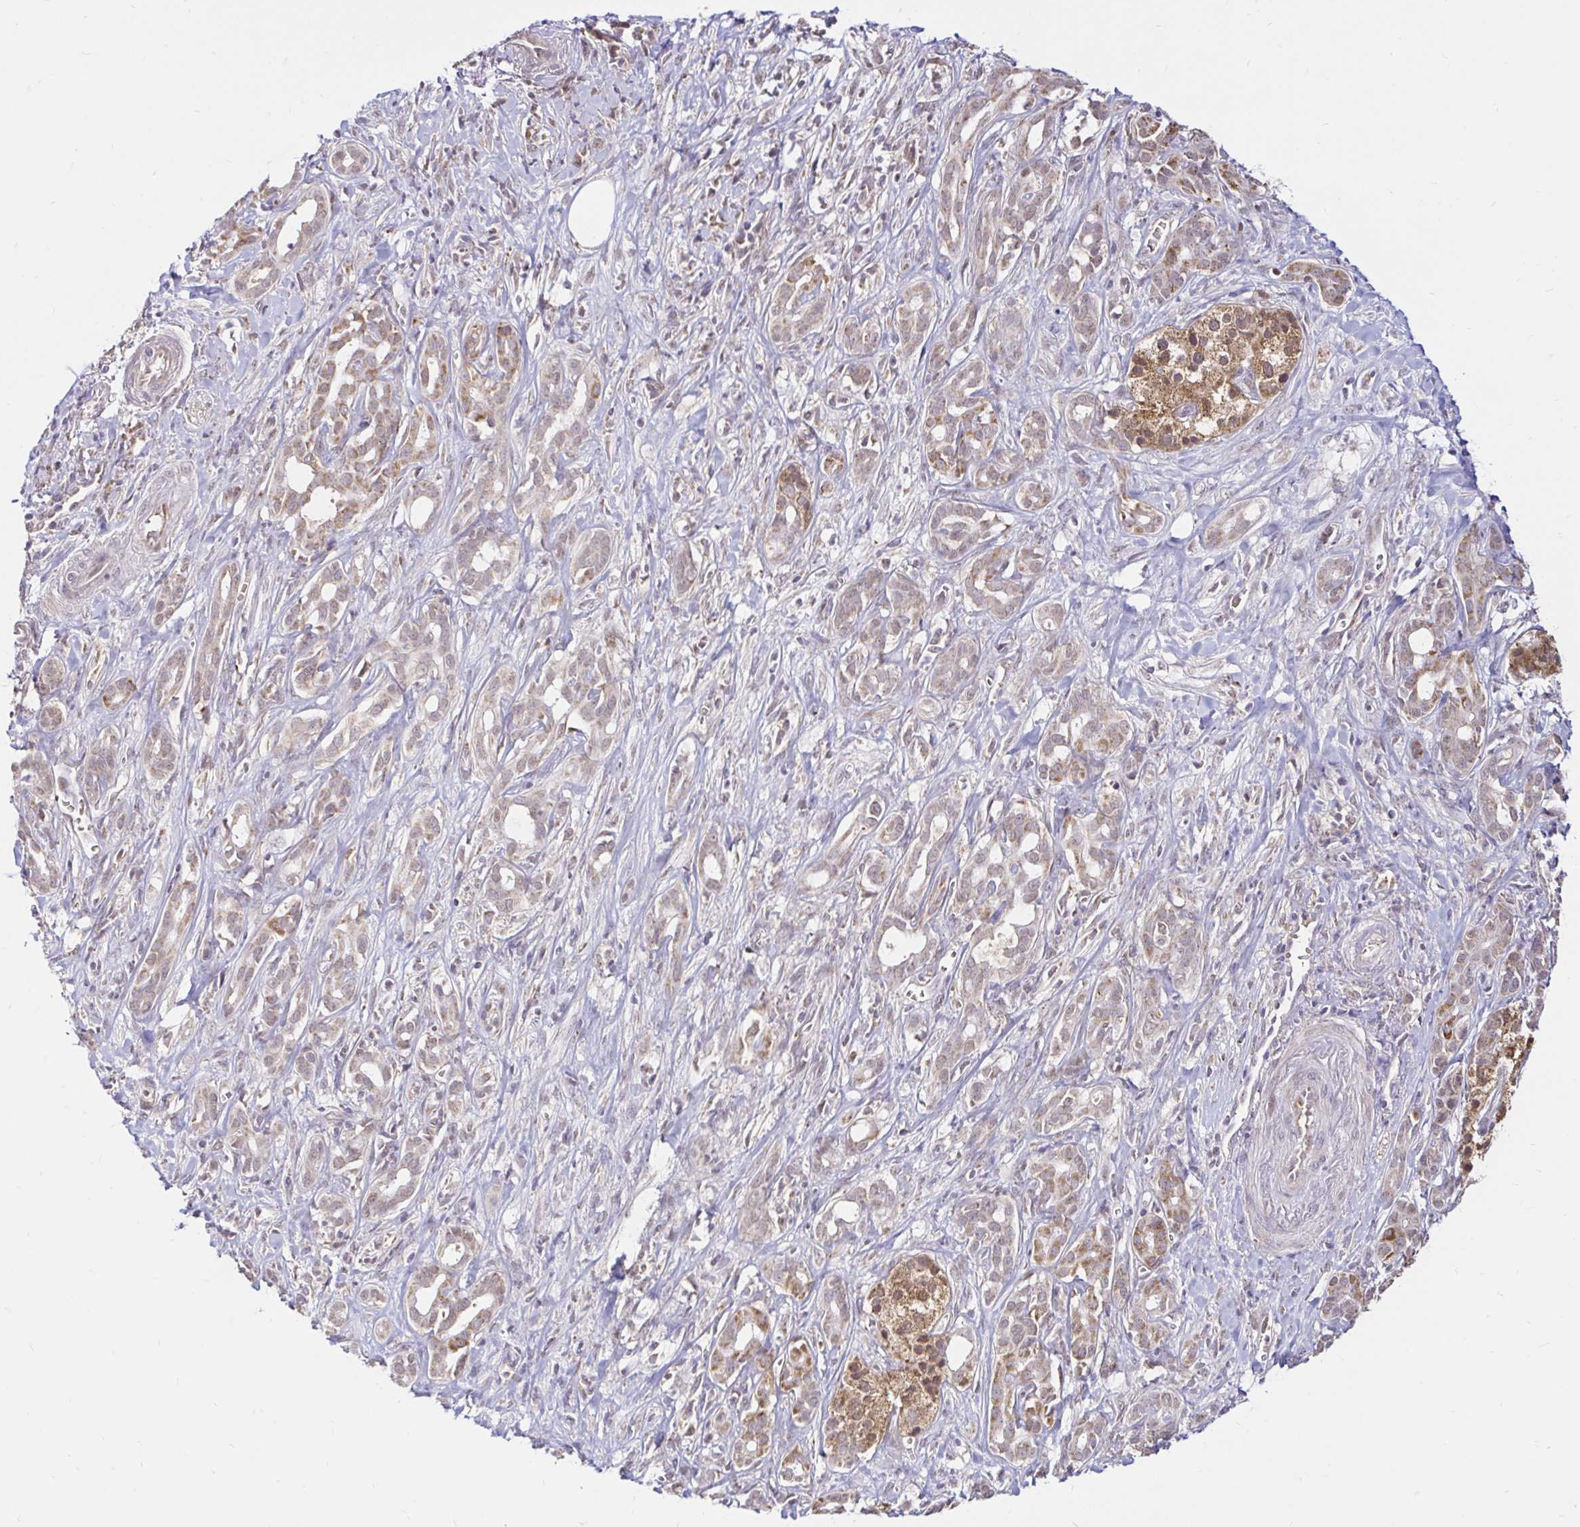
{"staining": {"intensity": "moderate", "quantity": "25%-75%", "location": "cytoplasmic/membranous"}, "tissue": "pancreatic cancer", "cell_type": "Tumor cells", "image_type": "cancer", "snomed": [{"axis": "morphology", "description": "Adenocarcinoma, NOS"}, {"axis": "topography", "description": "Pancreas"}], "caption": "Tumor cells show moderate cytoplasmic/membranous expression in about 25%-75% of cells in adenocarcinoma (pancreatic).", "gene": "TIMM50", "patient": {"sex": "male", "age": 61}}